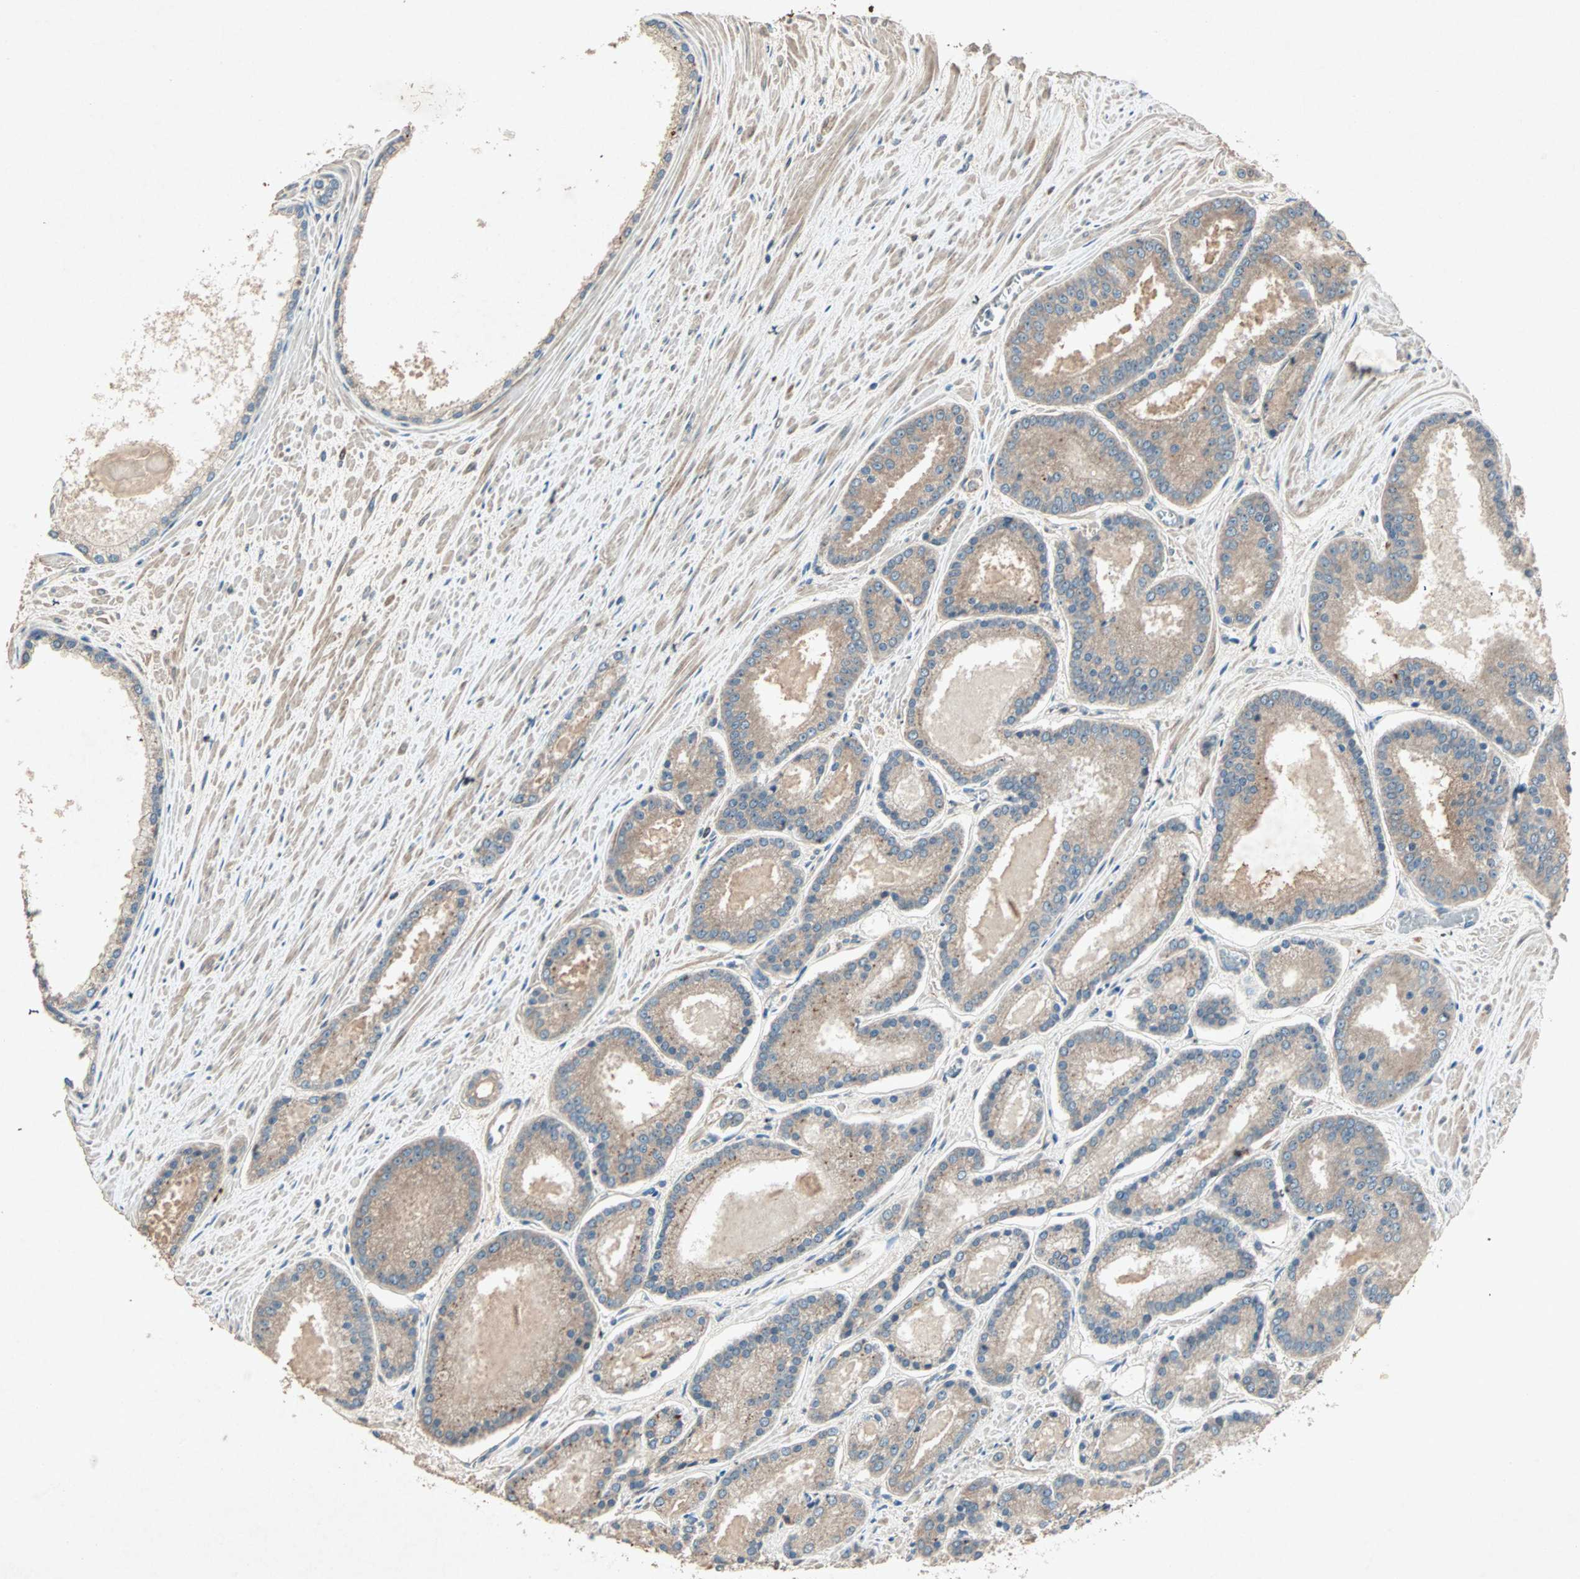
{"staining": {"intensity": "weak", "quantity": "<25%", "location": "cytoplasmic/membranous"}, "tissue": "prostate cancer", "cell_type": "Tumor cells", "image_type": "cancer", "snomed": [{"axis": "morphology", "description": "Adenocarcinoma, Low grade"}, {"axis": "topography", "description": "Prostate"}], "caption": "This is a histopathology image of immunohistochemistry (IHC) staining of prostate low-grade adenocarcinoma, which shows no positivity in tumor cells.", "gene": "SDSL", "patient": {"sex": "male", "age": 59}}